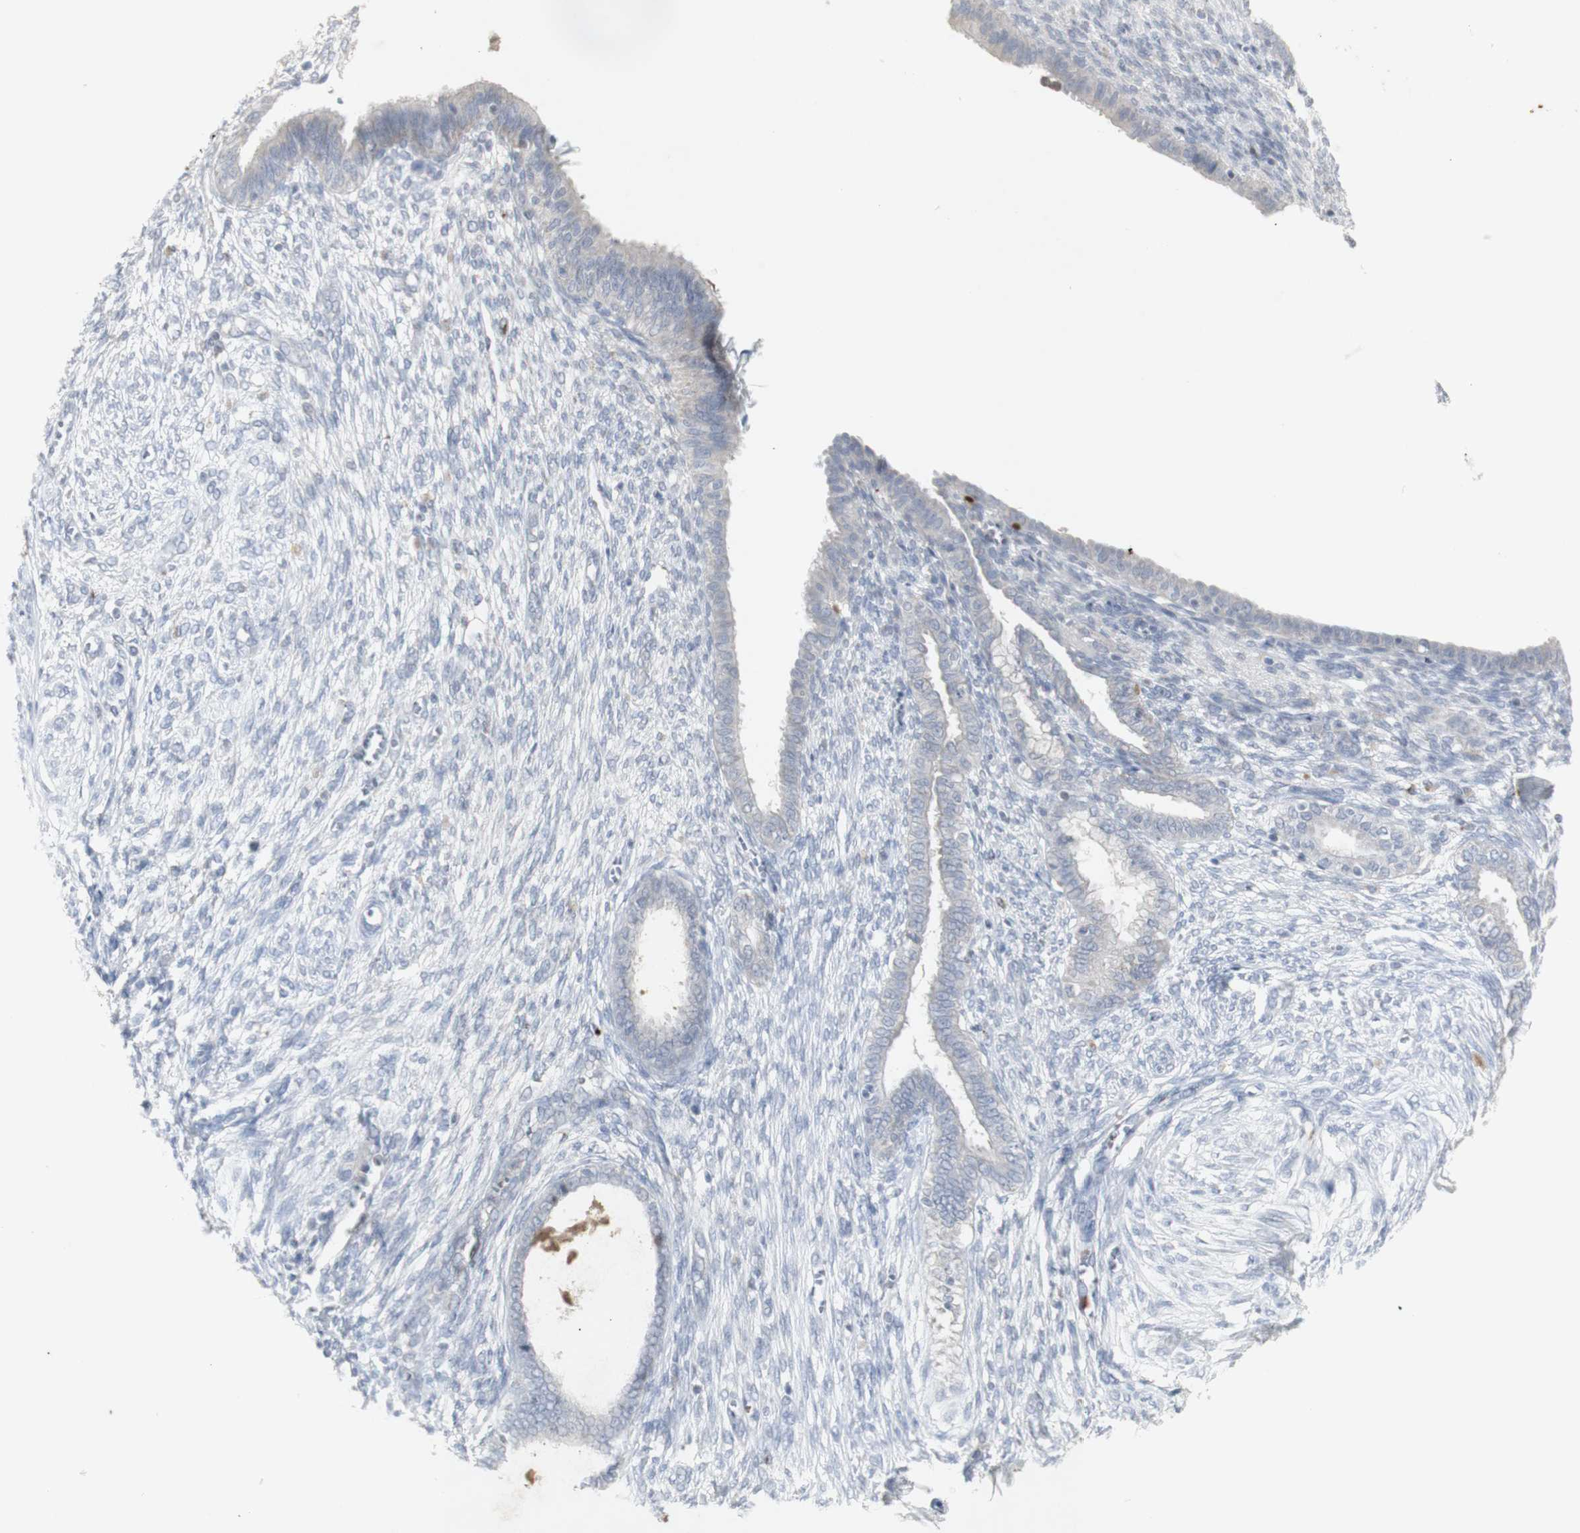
{"staining": {"intensity": "negative", "quantity": "none", "location": "none"}, "tissue": "endometrium", "cell_type": "Cells in endometrial stroma", "image_type": "normal", "snomed": [{"axis": "morphology", "description": "Normal tissue, NOS"}, {"axis": "topography", "description": "Endometrium"}], "caption": "Cells in endometrial stroma are negative for protein expression in benign human endometrium. (DAB (3,3'-diaminobenzidine) immunohistochemistry (IHC), high magnification).", "gene": "INS", "patient": {"sex": "female", "age": 72}}